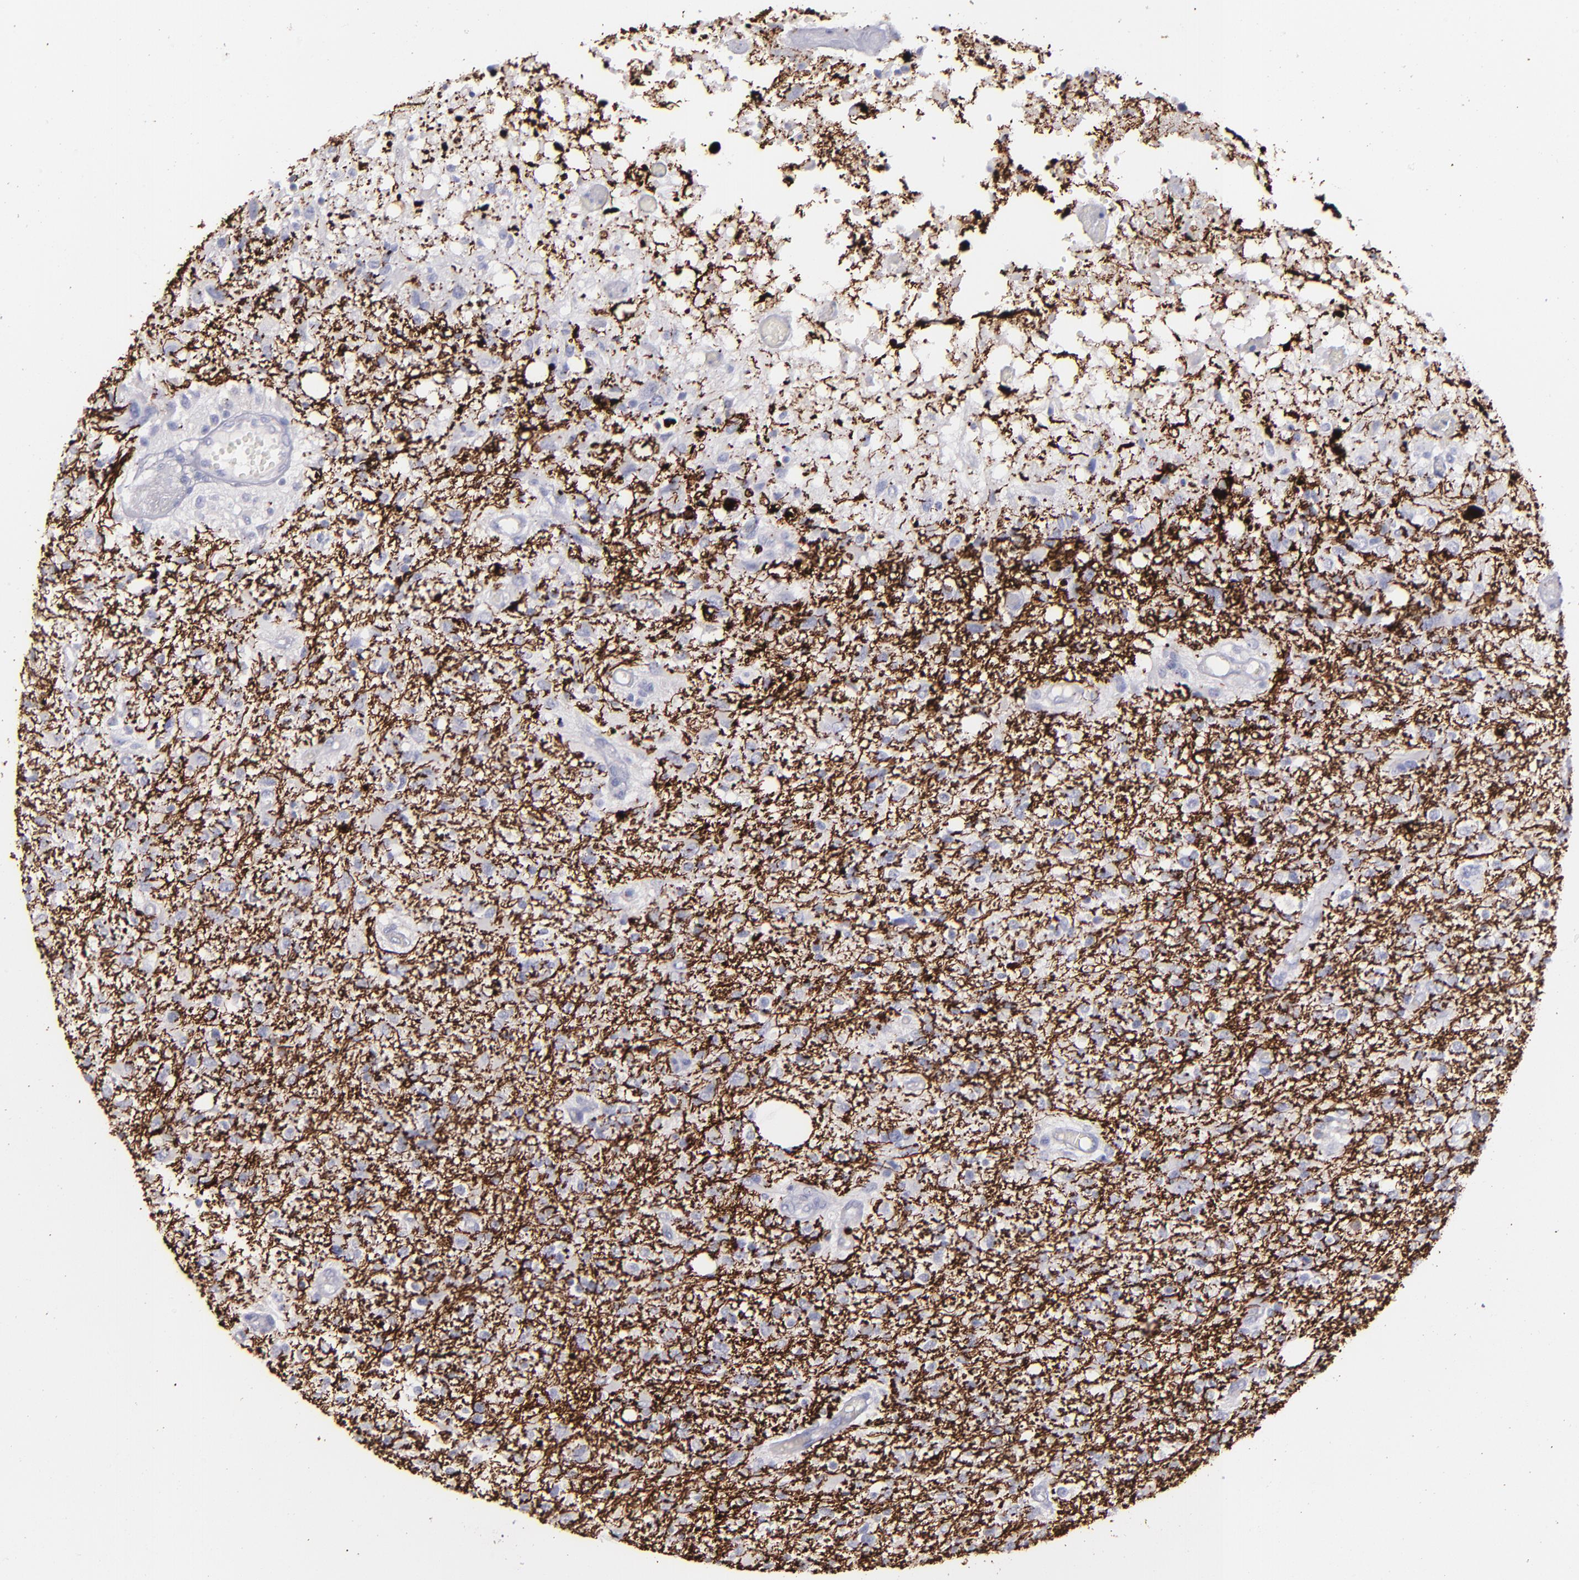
{"staining": {"intensity": "negative", "quantity": "none", "location": "none"}, "tissue": "glioma", "cell_type": "Tumor cells", "image_type": "cancer", "snomed": [{"axis": "morphology", "description": "Glioma, malignant, High grade"}, {"axis": "topography", "description": "Cerebral cortex"}], "caption": "A high-resolution image shows immunohistochemistry (IHC) staining of glioma, which shows no significant expression in tumor cells.", "gene": "SNAP25", "patient": {"sex": "male", "age": 76}}